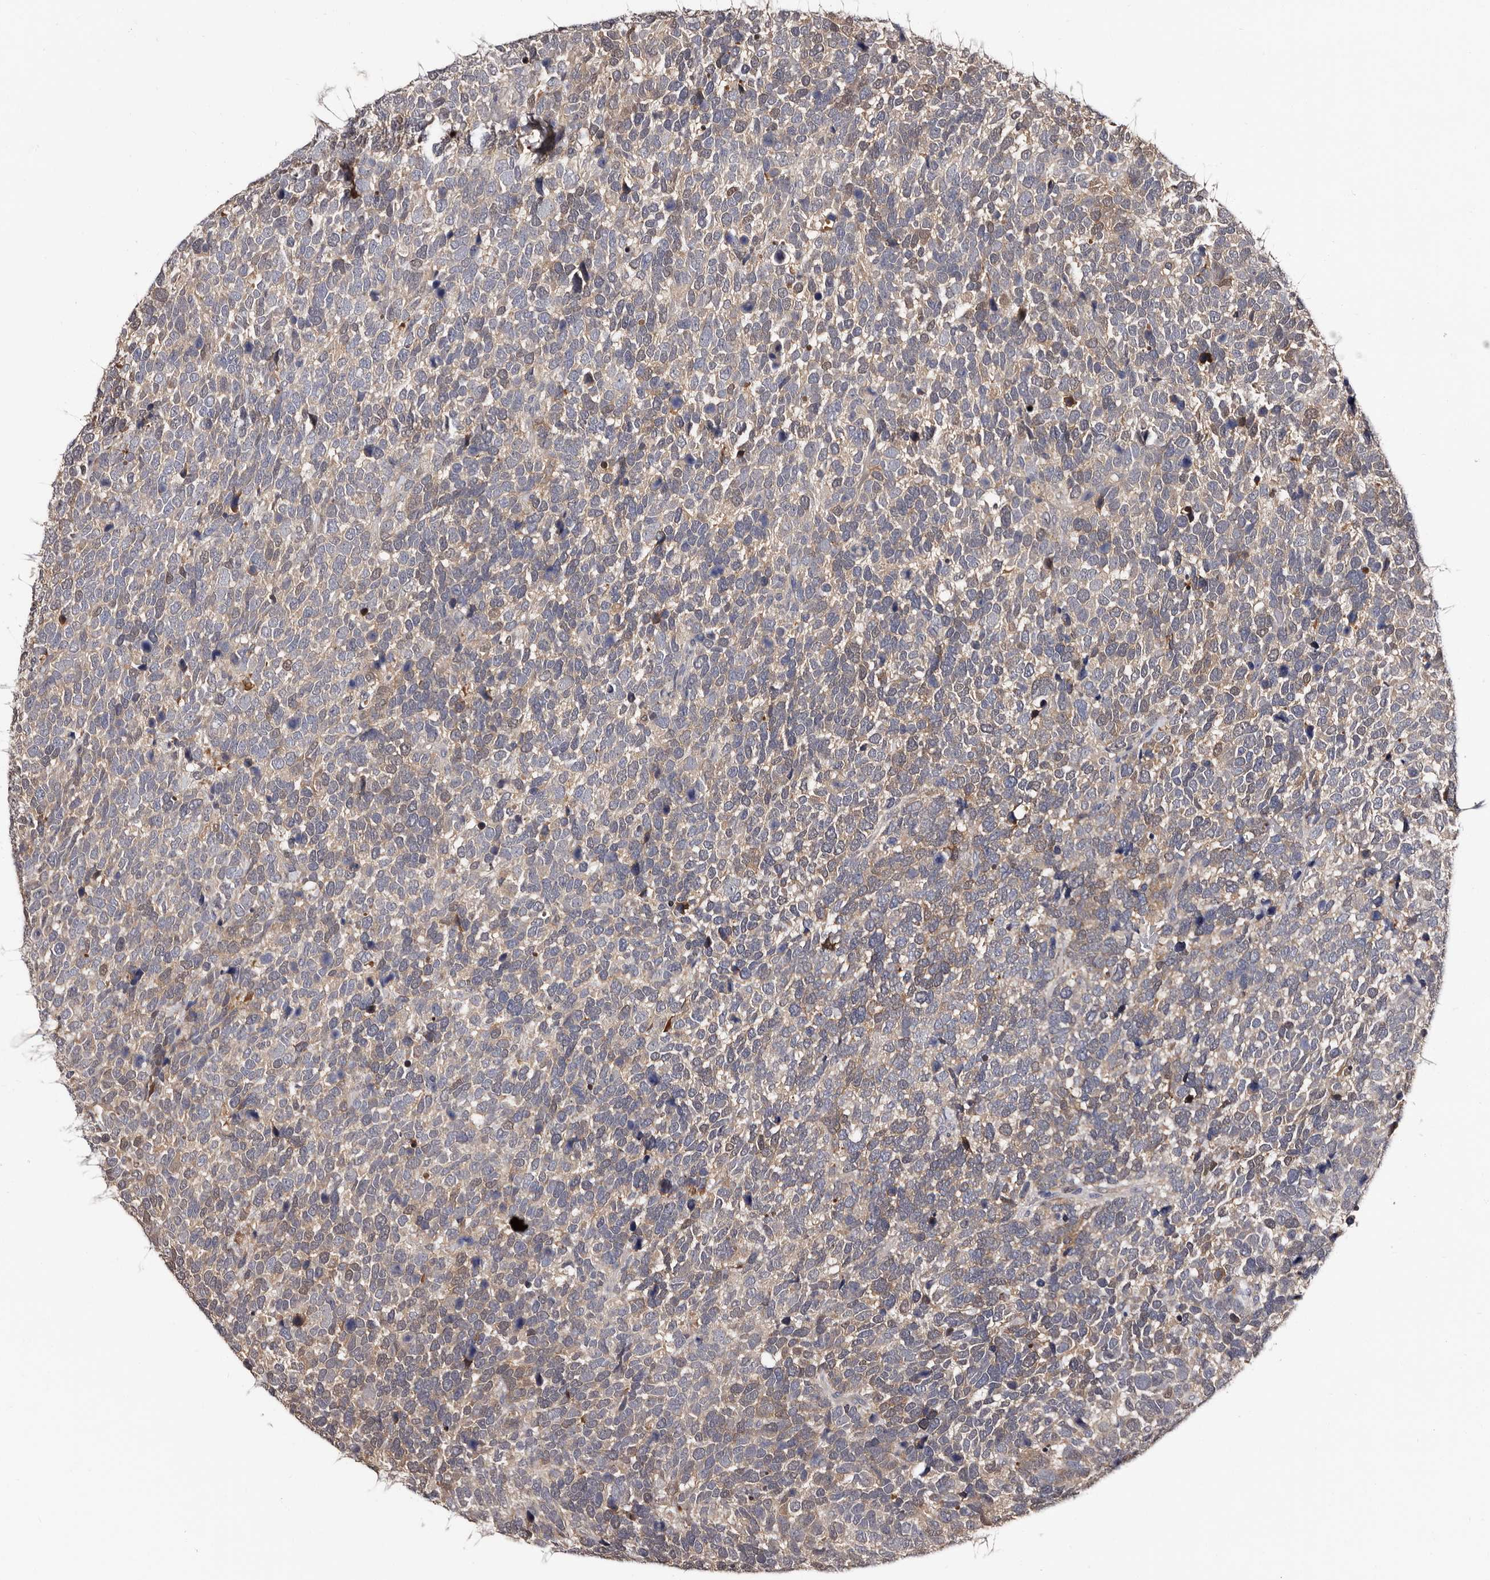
{"staining": {"intensity": "weak", "quantity": "25%-75%", "location": "cytoplasmic/membranous"}, "tissue": "urothelial cancer", "cell_type": "Tumor cells", "image_type": "cancer", "snomed": [{"axis": "morphology", "description": "Urothelial carcinoma, High grade"}, {"axis": "topography", "description": "Urinary bladder"}], "caption": "DAB immunohistochemical staining of urothelial cancer shows weak cytoplasmic/membranous protein expression in about 25%-75% of tumor cells.", "gene": "DNPH1", "patient": {"sex": "female", "age": 82}}